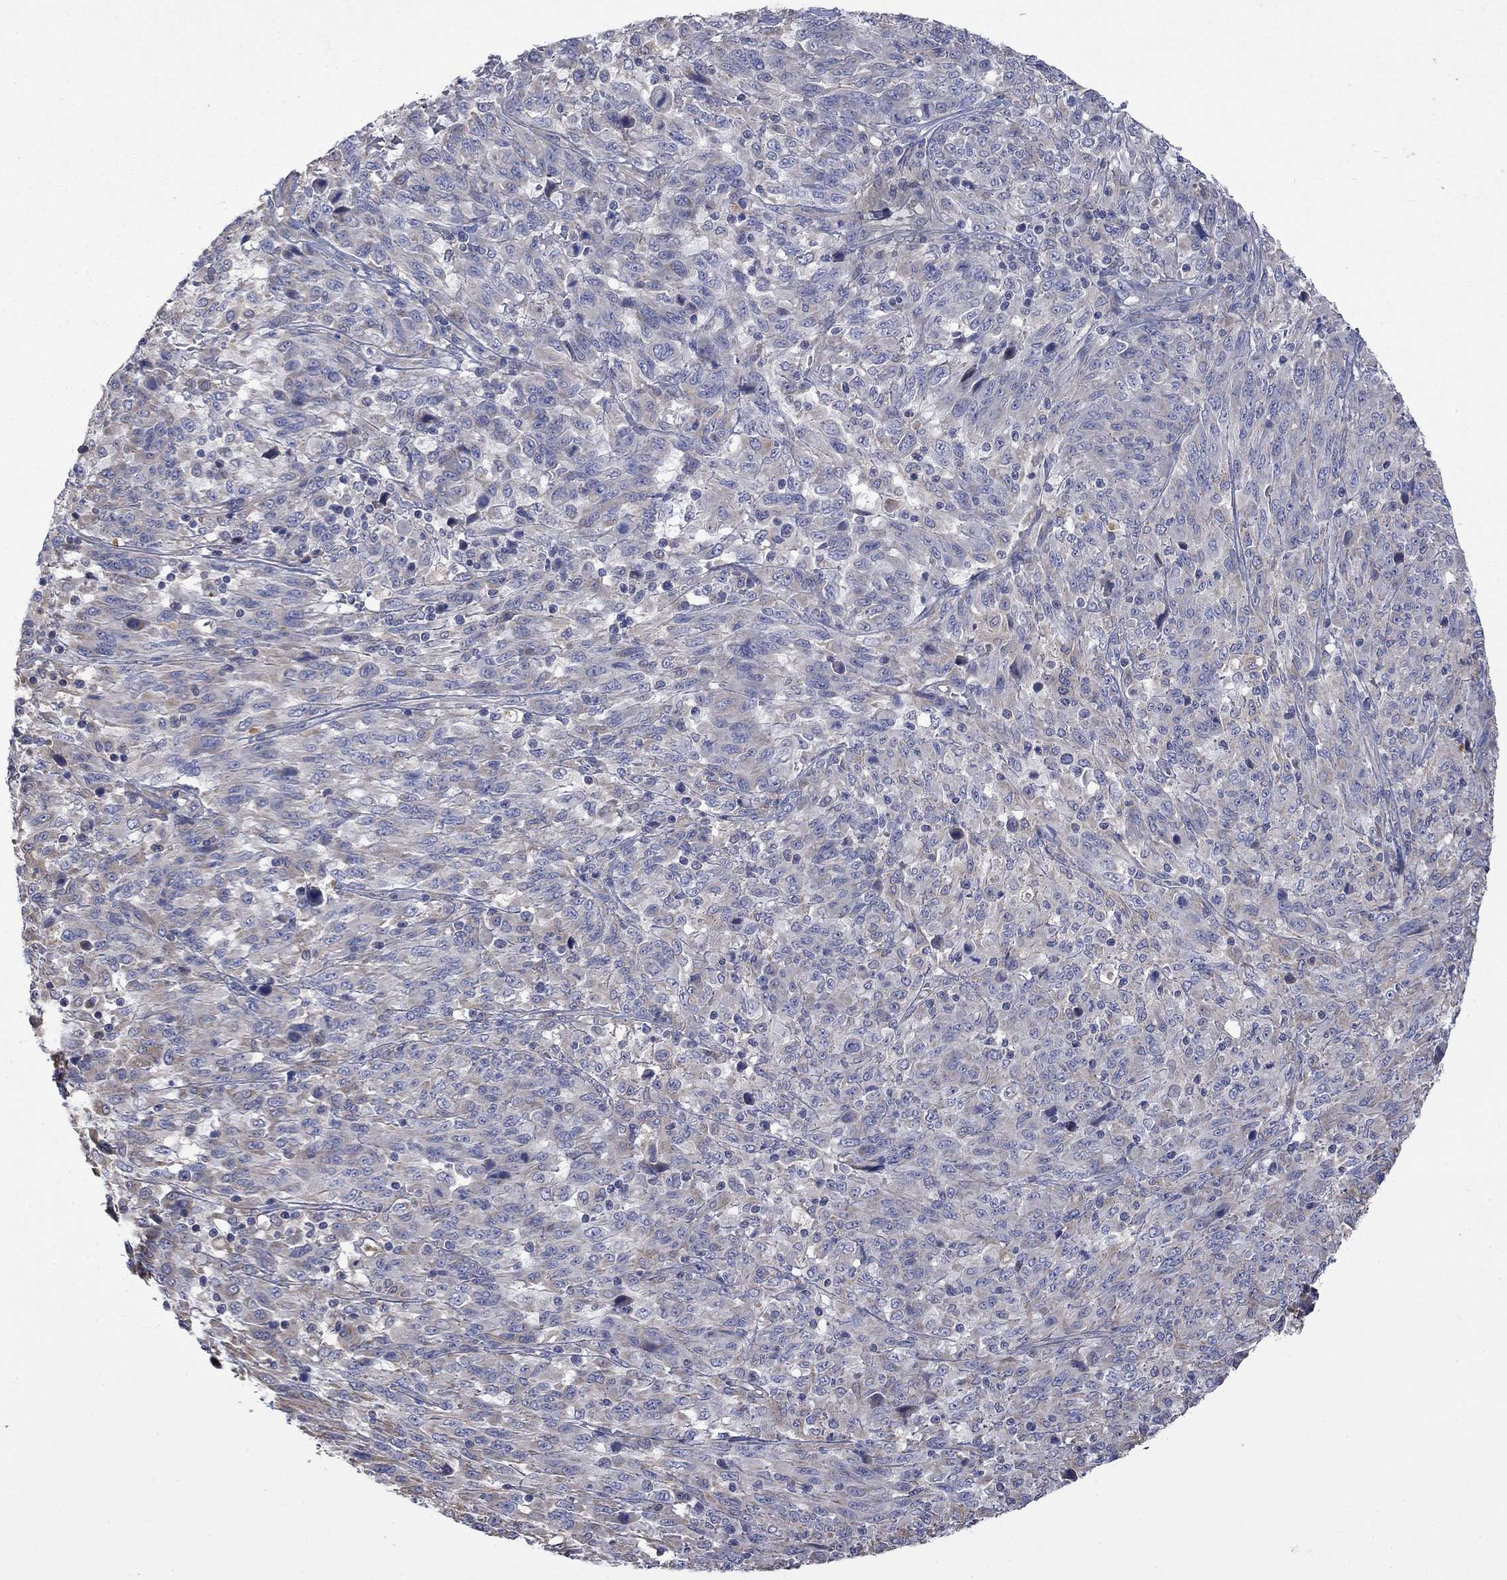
{"staining": {"intensity": "negative", "quantity": "none", "location": "none"}, "tissue": "melanoma", "cell_type": "Tumor cells", "image_type": "cancer", "snomed": [{"axis": "morphology", "description": "Malignant melanoma, NOS"}, {"axis": "topography", "description": "Skin"}], "caption": "Tumor cells show no significant expression in malignant melanoma. (Brightfield microscopy of DAB (3,3'-diaminobenzidine) immunohistochemistry (IHC) at high magnification).", "gene": "CAMKK2", "patient": {"sex": "female", "age": 91}}